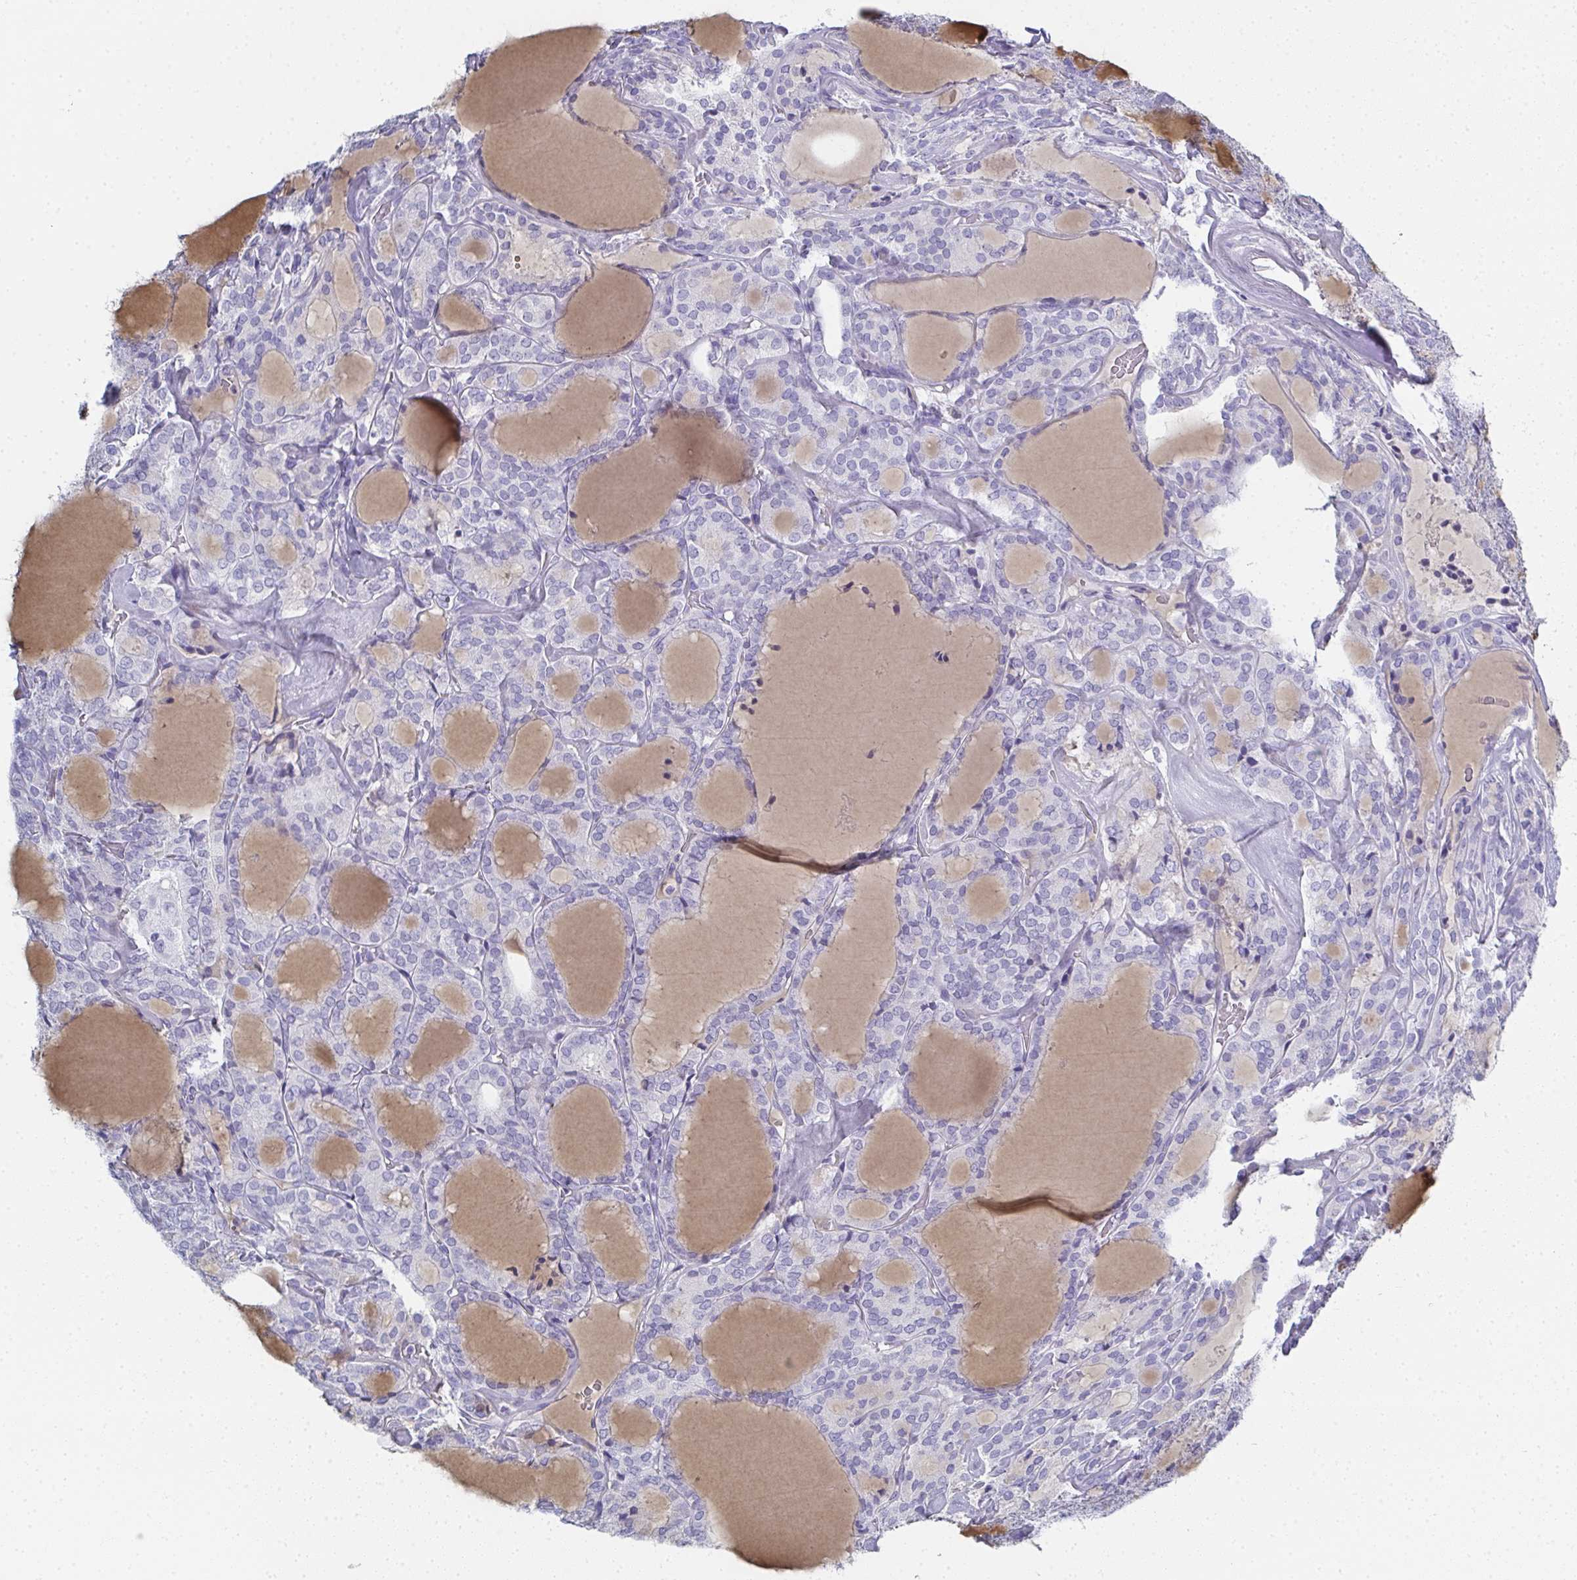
{"staining": {"intensity": "negative", "quantity": "none", "location": "none"}, "tissue": "thyroid cancer", "cell_type": "Tumor cells", "image_type": "cancer", "snomed": [{"axis": "morphology", "description": "Follicular adenoma carcinoma, NOS"}, {"axis": "topography", "description": "Thyroid gland"}], "caption": "Thyroid cancer was stained to show a protein in brown. There is no significant expression in tumor cells.", "gene": "SYCP1", "patient": {"sex": "male", "age": 74}}